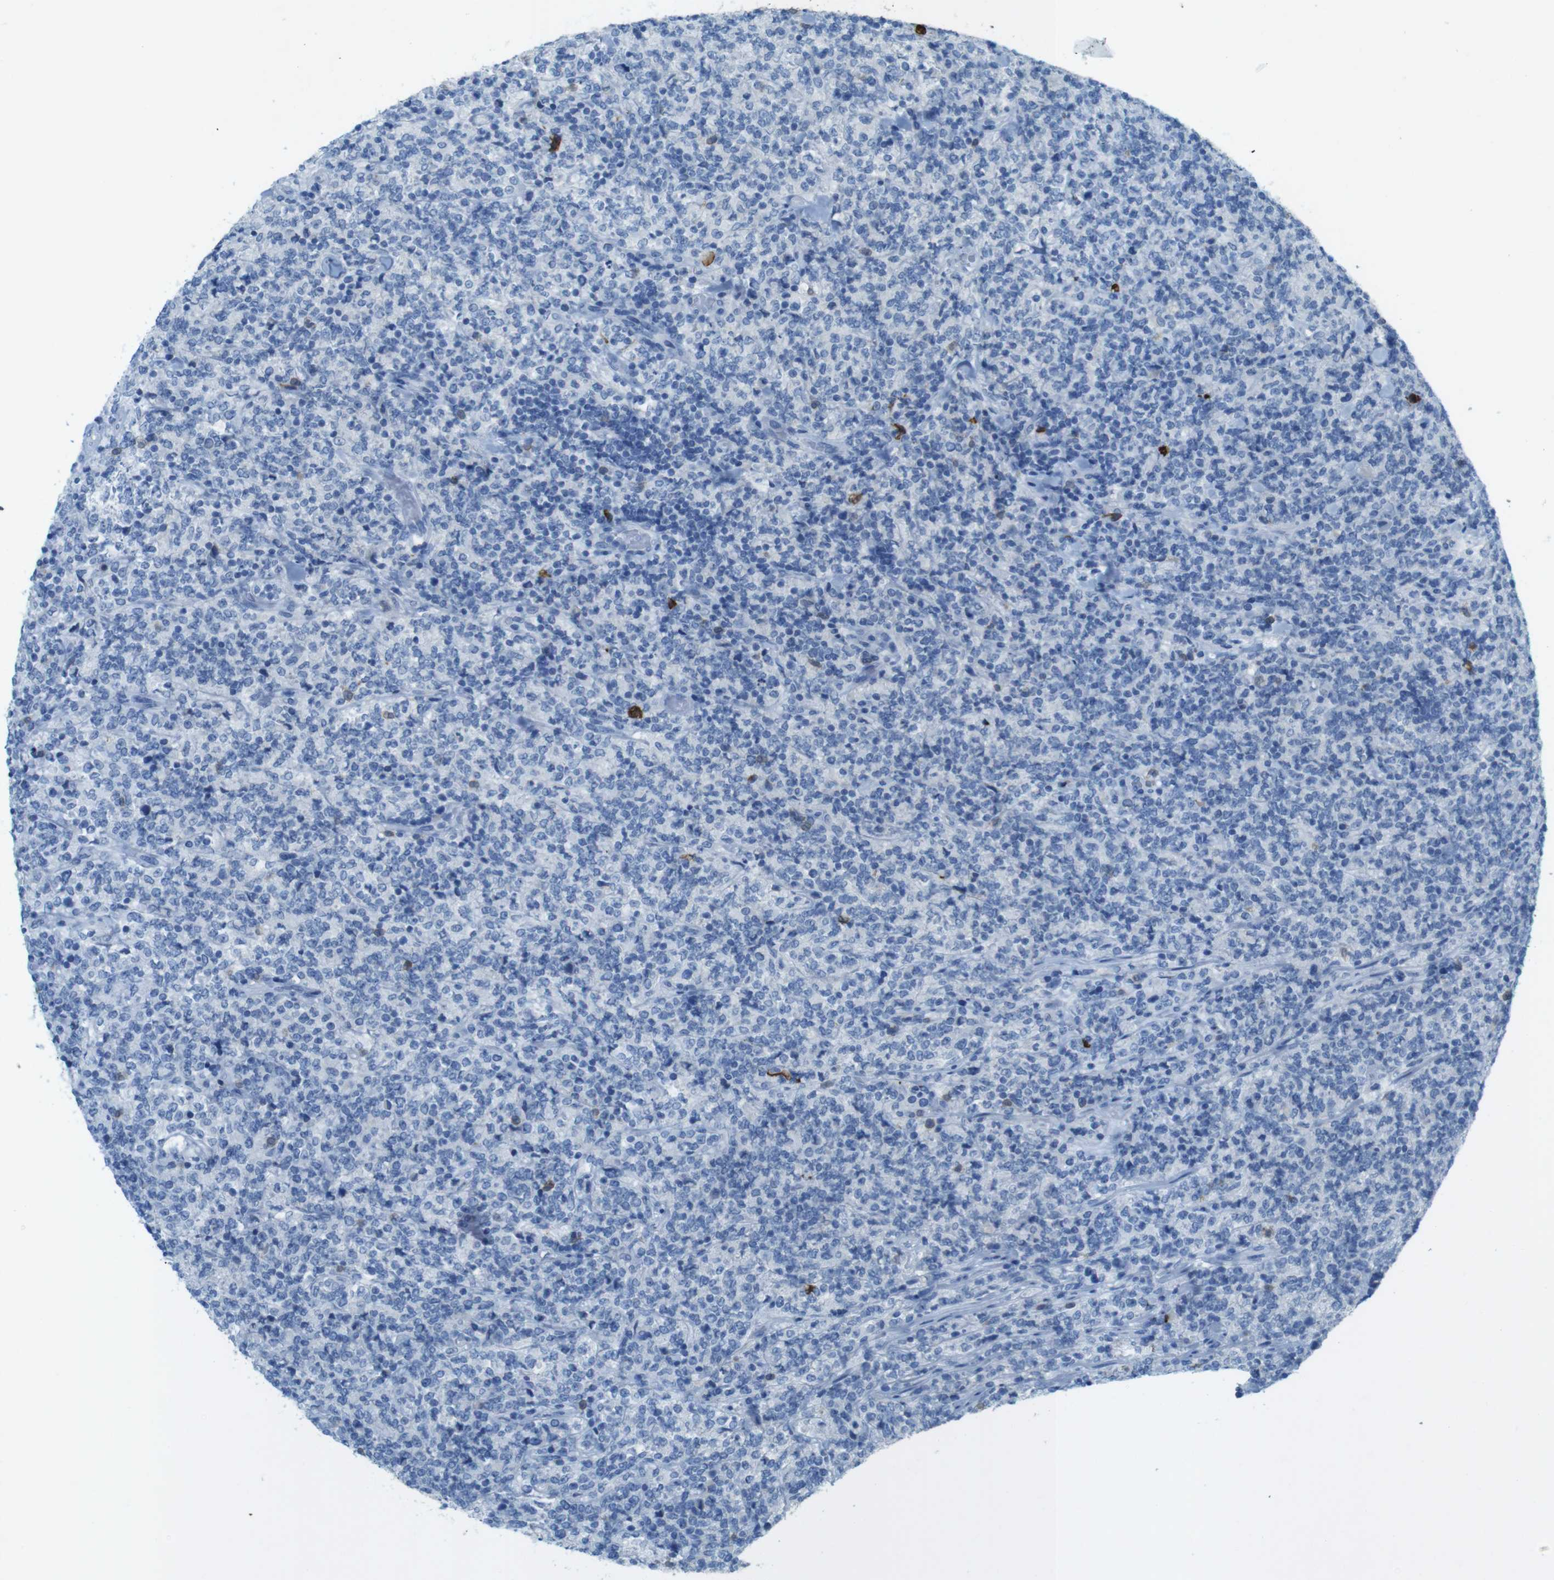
{"staining": {"intensity": "negative", "quantity": "none", "location": "none"}, "tissue": "lymphoma", "cell_type": "Tumor cells", "image_type": "cancer", "snomed": [{"axis": "morphology", "description": "Malignant lymphoma, non-Hodgkin's type, High grade"}, {"axis": "topography", "description": "Soft tissue"}], "caption": "A high-resolution micrograph shows IHC staining of high-grade malignant lymphoma, non-Hodgkin's type, which demonstrates no significant expression in tumor cells.", "gene": "CD320", "patient": {"sex": "male", "age": 18}}